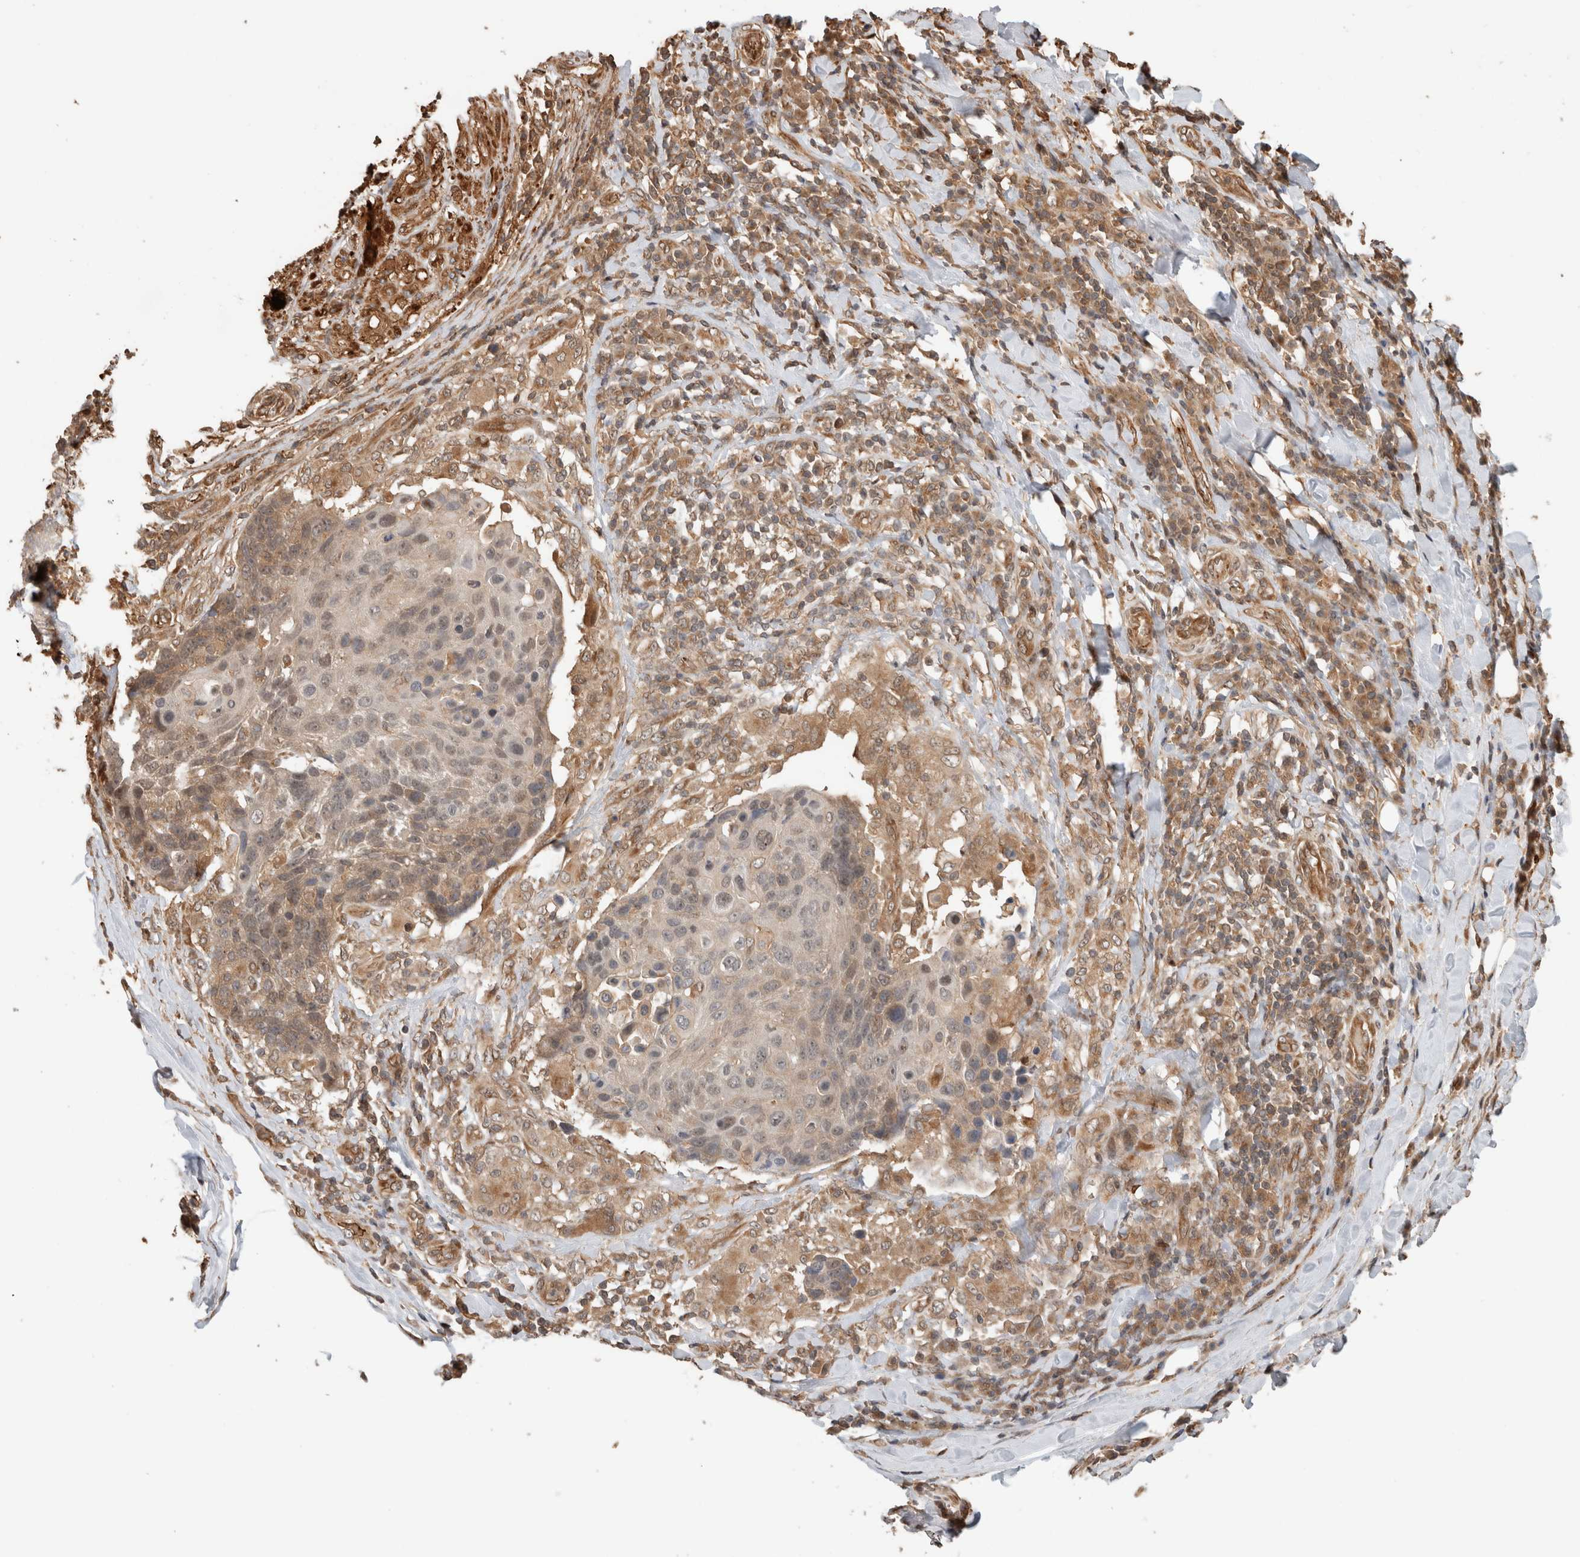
{"staining": {"intensity": "weak", "quantity": "25%-75%", "location": "cytoplasmic/membranous"}, "tissue": "lung cancer", "cell_type": "Tumor cells", "image_type": "cancer", "snomed": [{"axis": "morphology", "description": "Squamous cell carcinoma, NOS"}, {"axis": "topography", "description": "Lung"}], "caption": "Weak cytoplasmic/membranous staining is seen in about 25%-75% of tumor cells in lung cancer (squamous cell carcinoma).", "gene": "OTUD6B", "patient": {"sex": "male", "age": 66}}